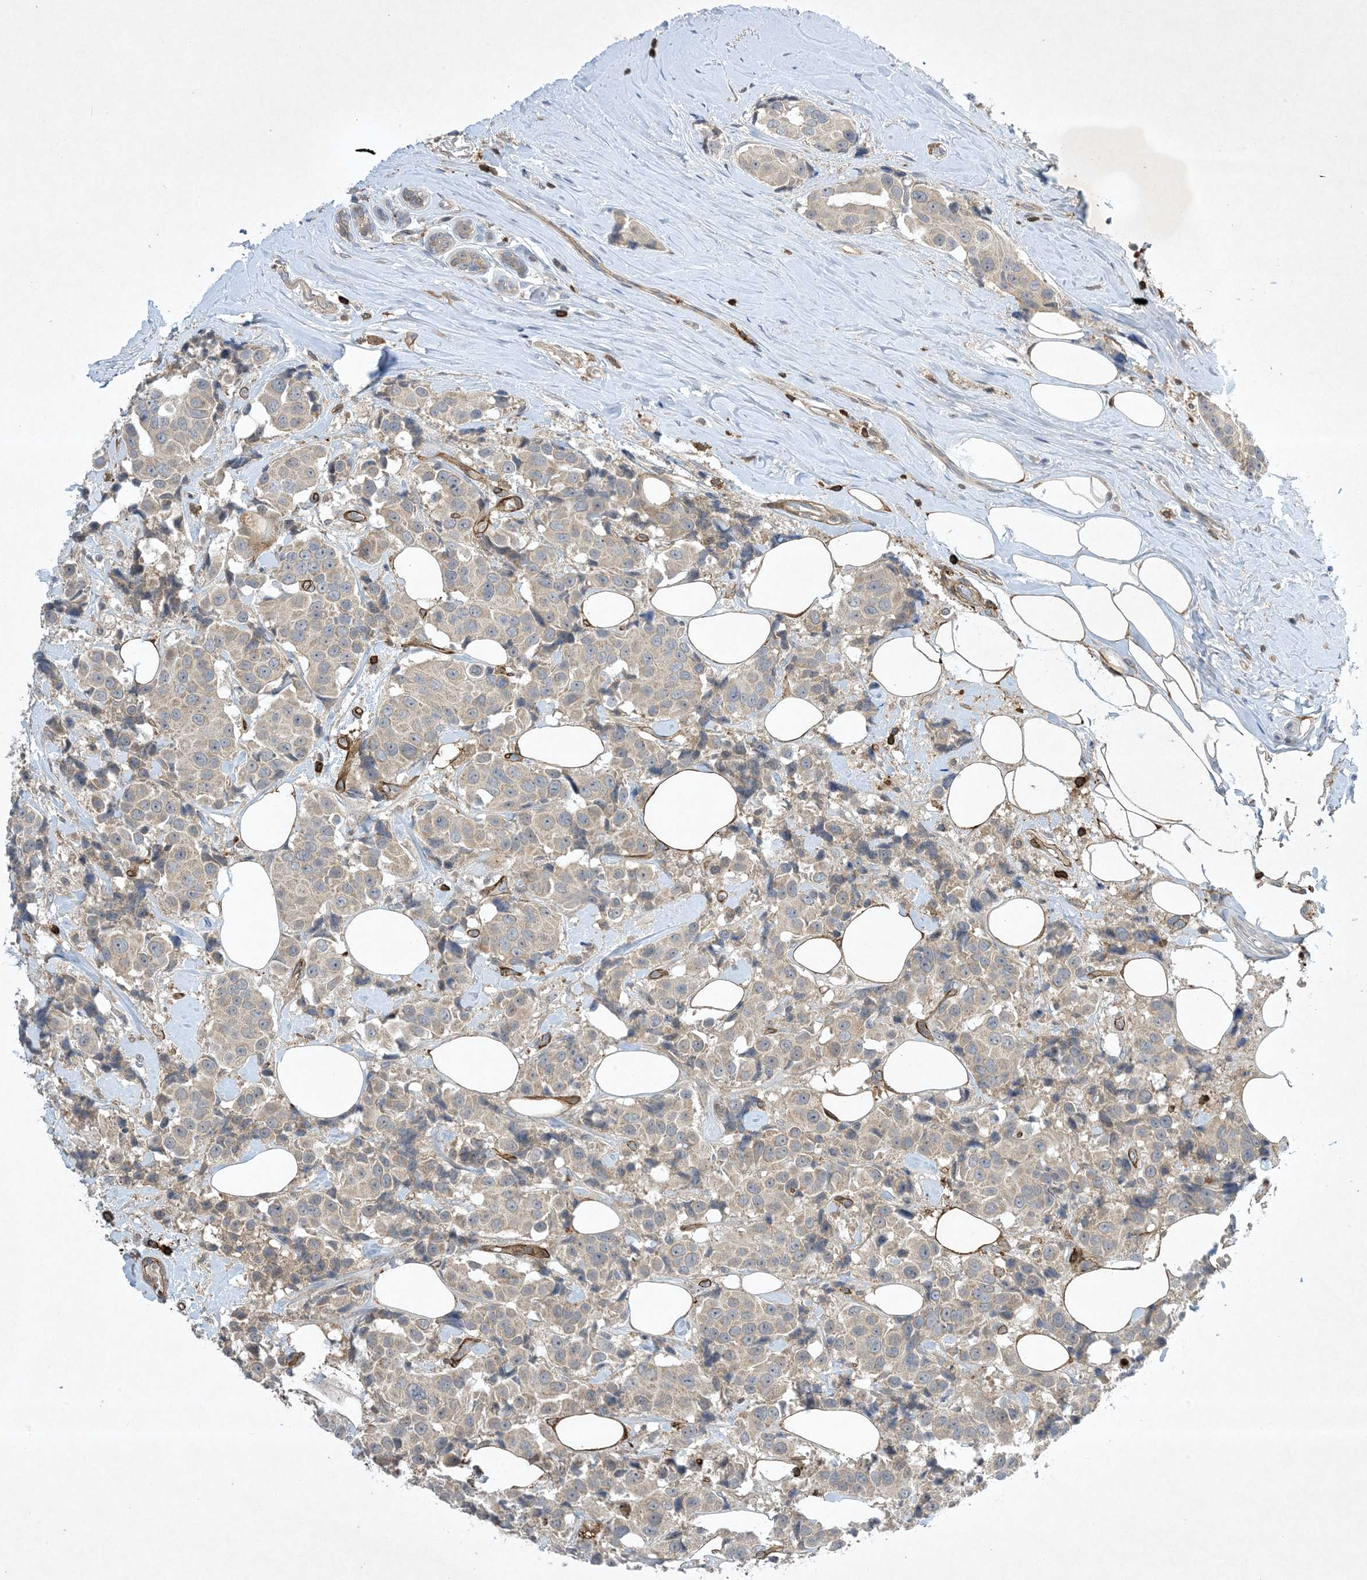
{"staining": {"intensity": "weak", "quantity": "<25%", "location": "cytoplasmic/membranous"}, "tissue": "breast cancer", "cell_type": "Tumor cells", "image_type": "cancer", "snomed": [{"axis": "morphology", "description": "Normal tissue, NOS"}, {"axis": "morphology", "description": "Duct carcinoma"}, {"axis": "topography", "description": "Breast"}], "caption": "Tumor cells show no significant protein expression in breast invasive ductal carcinoma.", "gene": "AK9", "patient": {"sex": "female", "age": 39}}